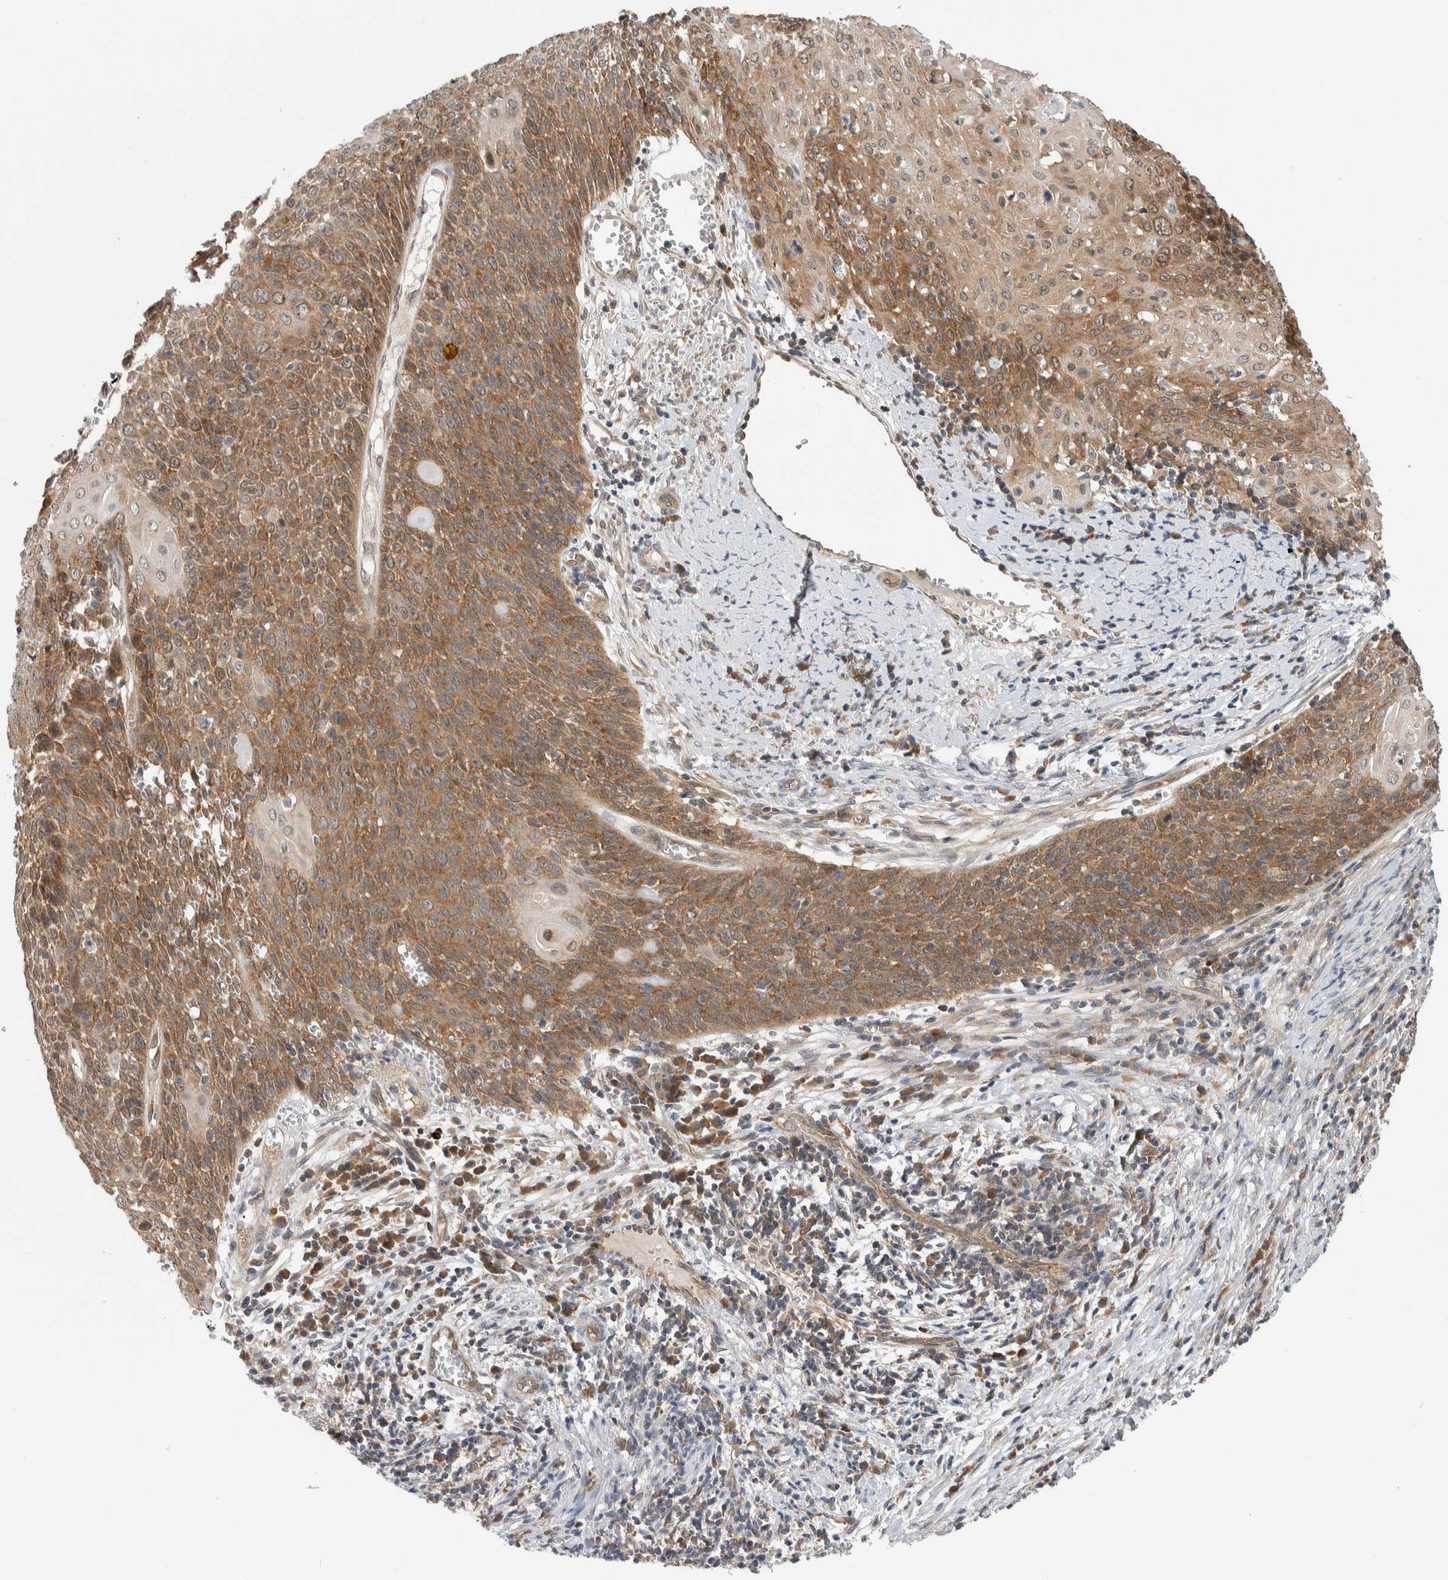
{"staining": {"intensity": "moderate", "quantity": ">75%", "location": "cytoplasmic/membranous"}, "tissue": "cervical cancer", "cell_type": "Tumor cells", "image_type": "cancer", "snomed": [{"axis": "morphology", "description": "Squamous cell carcinoma, NOS"}, {"axis": "topography", "description": "Cervix"}], "caption": "Immunohistochemical staining of cervical squamous cell carcinoma shows medium levels of moderate cytoplasmic/membranous positivity in approximately >75% of tumor cells.", "gene": "CCDC43", "patient": {"sex": "female", "age": 39}}